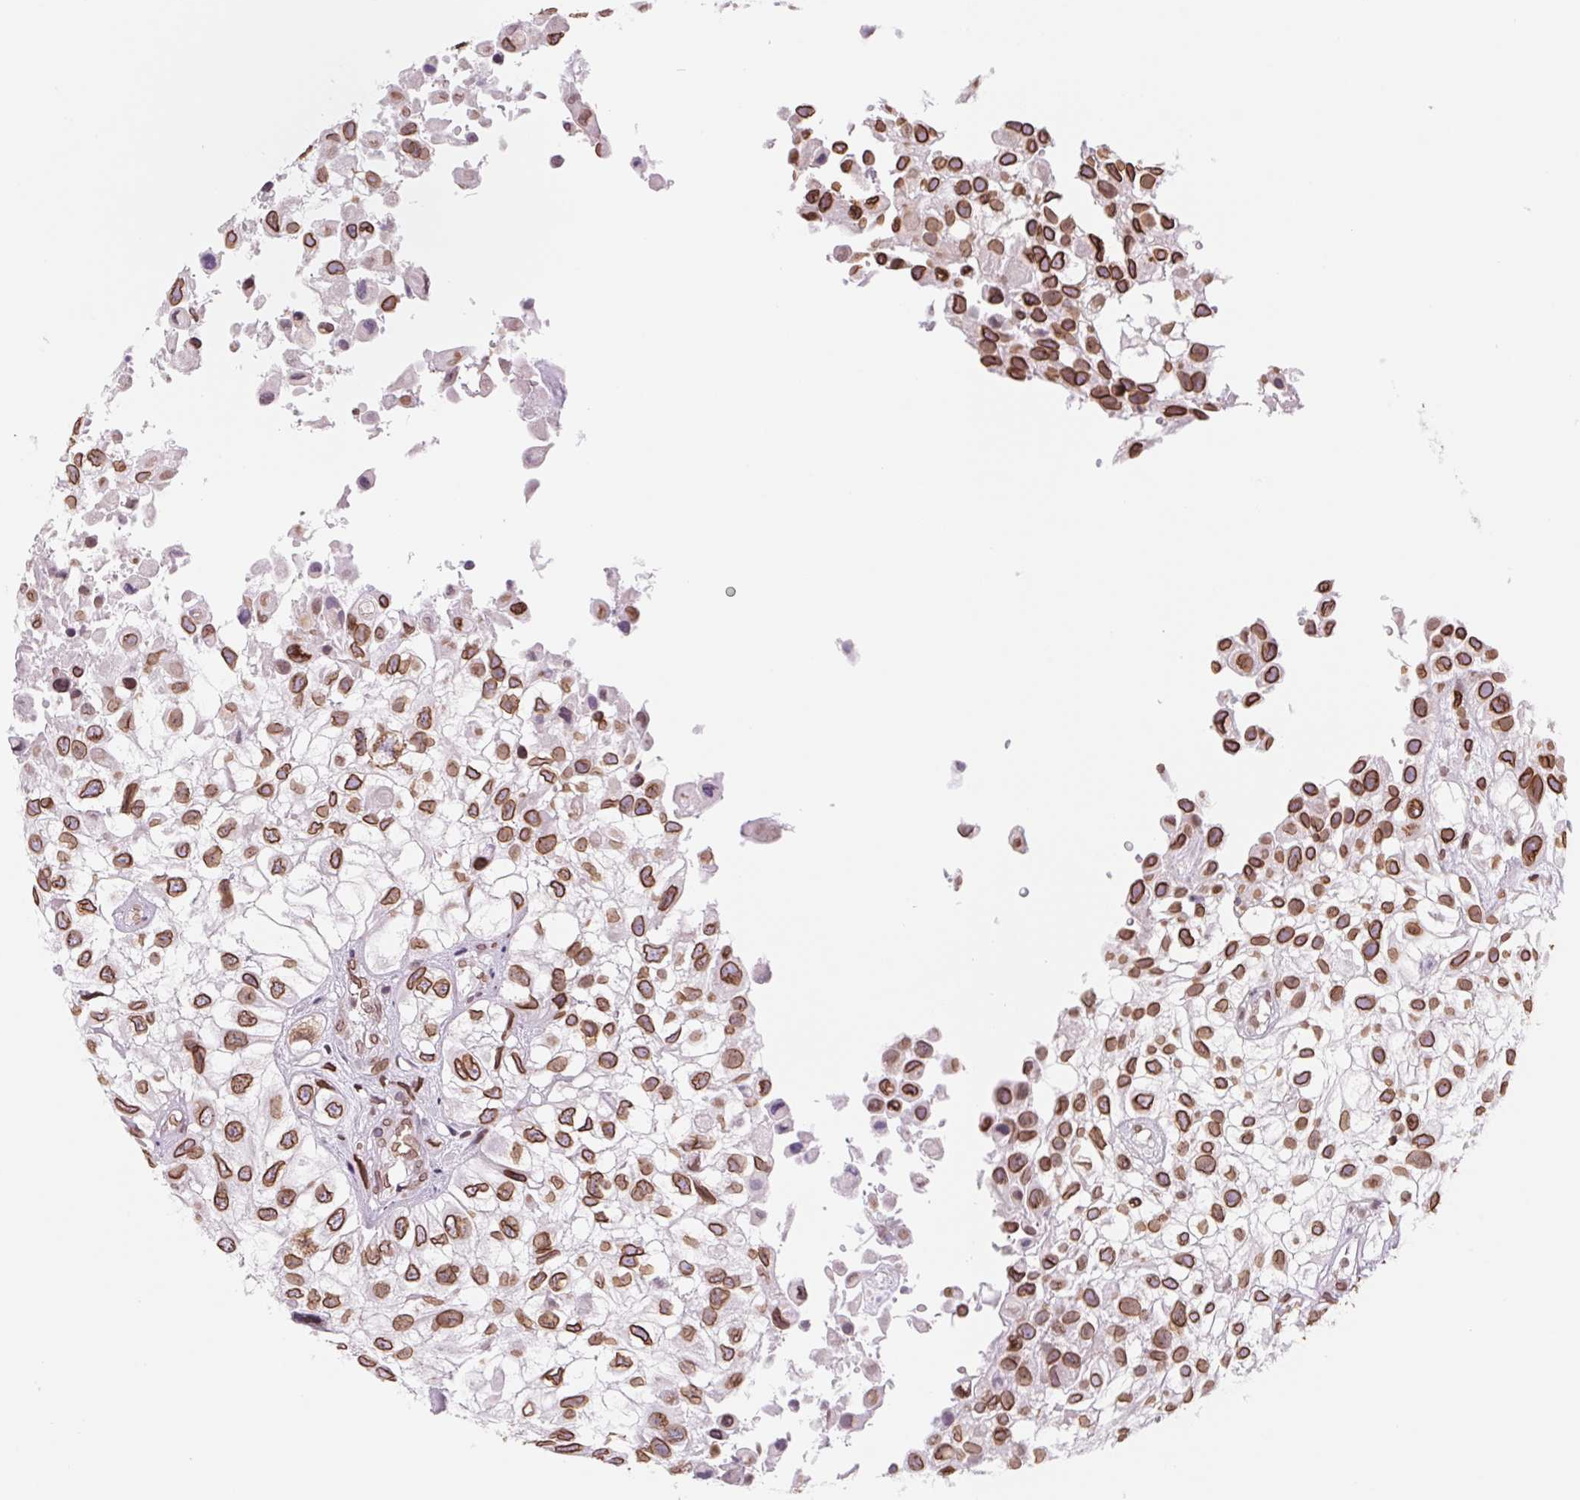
{"staining": {"intensity": "strong", "quantity": ">75%", "location": "cytoplasmic/membranous,nuclear"}, "tissue": "urothelial cancer", "cell_type": "Tumor cells", "image_type": "cancer", "snomed": [{"axis": "morphology", "description": "Urothelial carcinoma, High grade"}, {"axis": "topography", "description": "Urinary bladder"}], "caption": "Tumor cells exhibit high levels of strong cytoplasmic/membranous and nuclear positivity in approximately >75% of cells in urothelial cancer.", "gene": "LMNB2", "patient": {"sex": "male", "age": 56}}